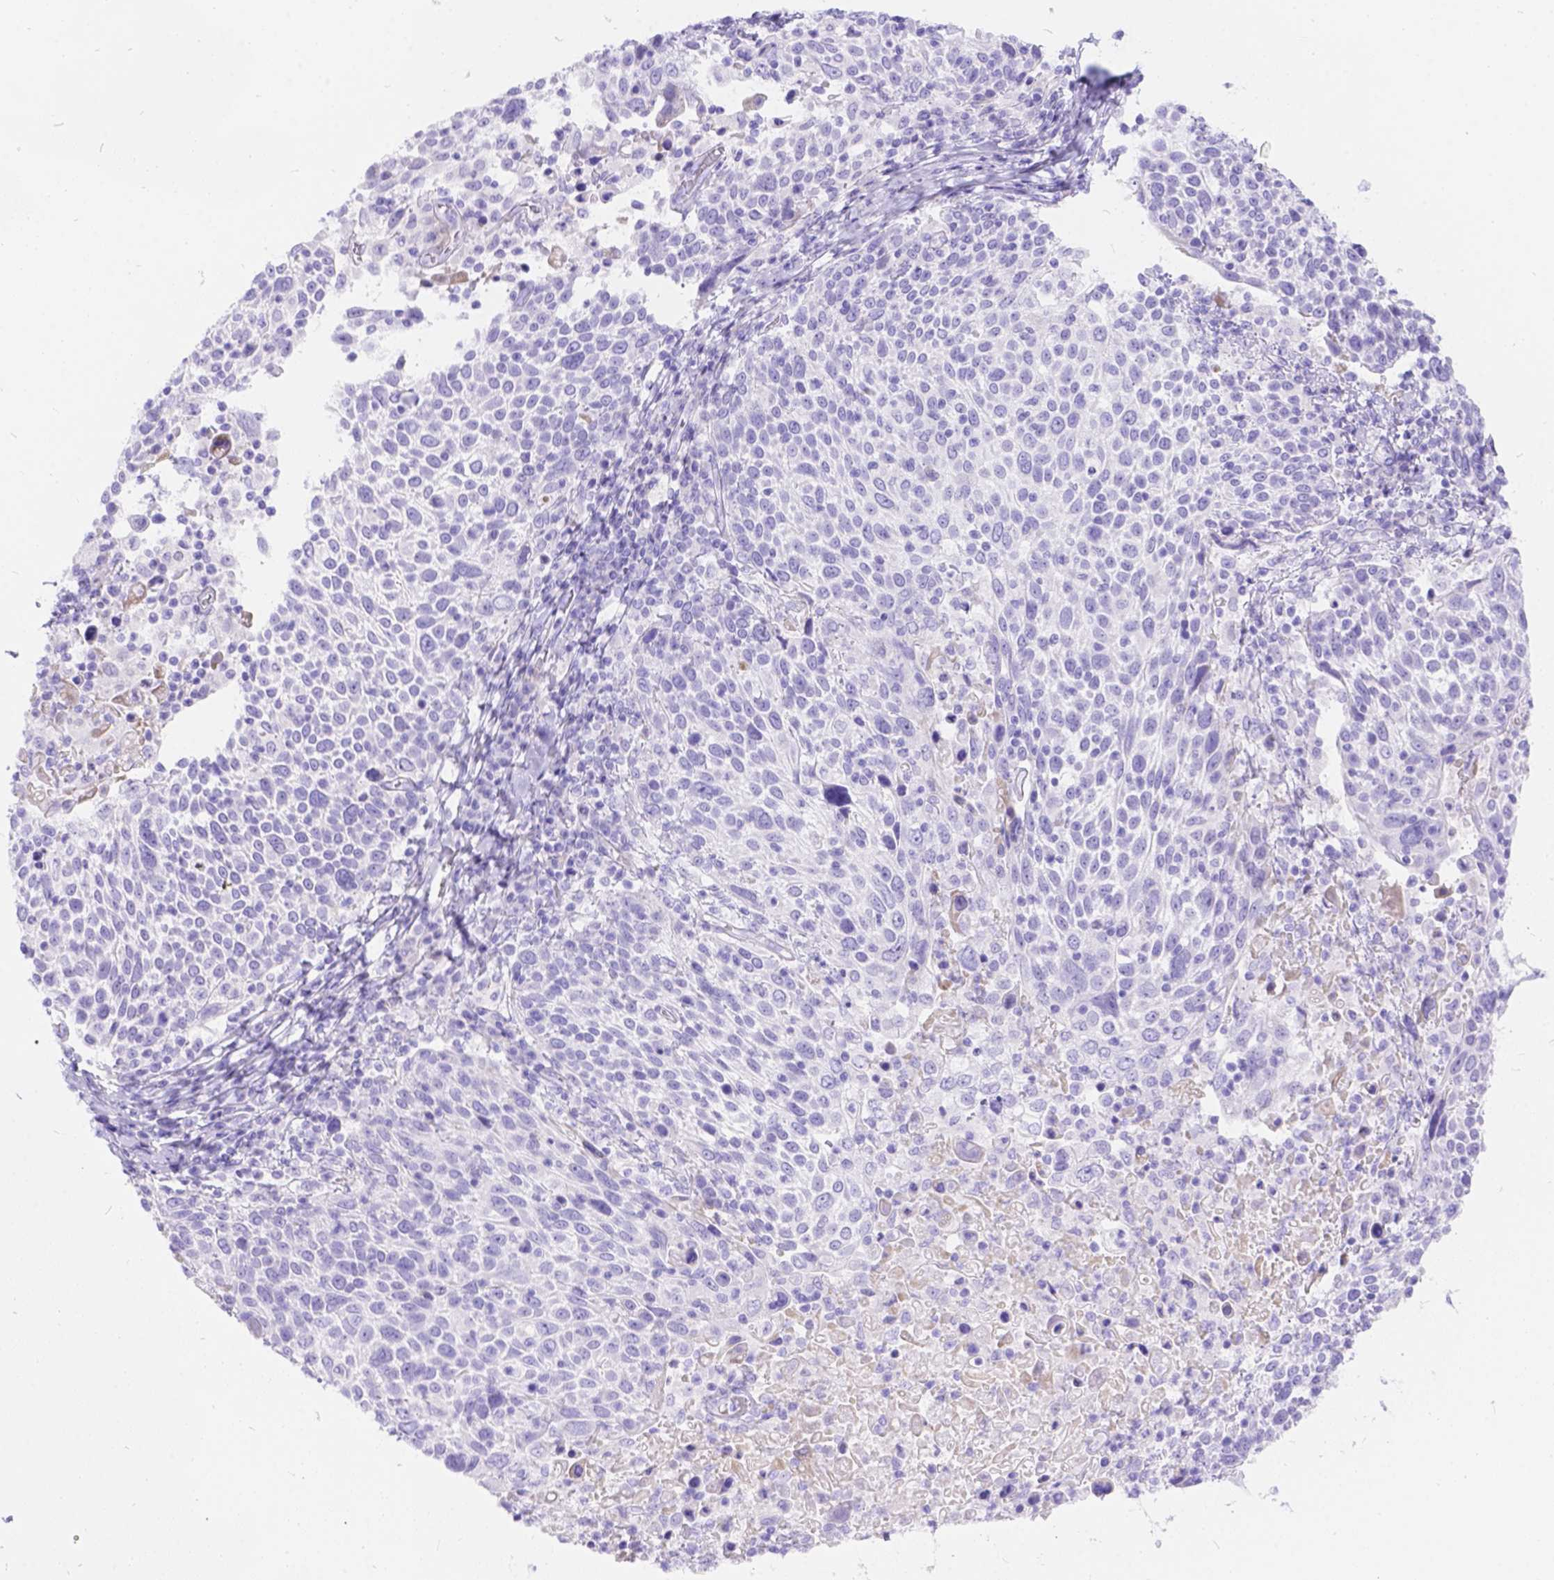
{"staining": {"intensity": "negative", "quantity": "none", "location": "none"}, "tissue": "cervical cancer", "cell_type": "Tumor cells", "image_type": "cancer", "snomed": [{"axis": "morphology", "description": "Squamous cell carcinoma, NOS"}, {"axis": "topography", "description": "Cervix"}], "caption": "The micrograph exhibits no staining of tumor cells in cervical cancer.", "gene": "KLHL10", "patient": {"sex": "female", "age": 61}}